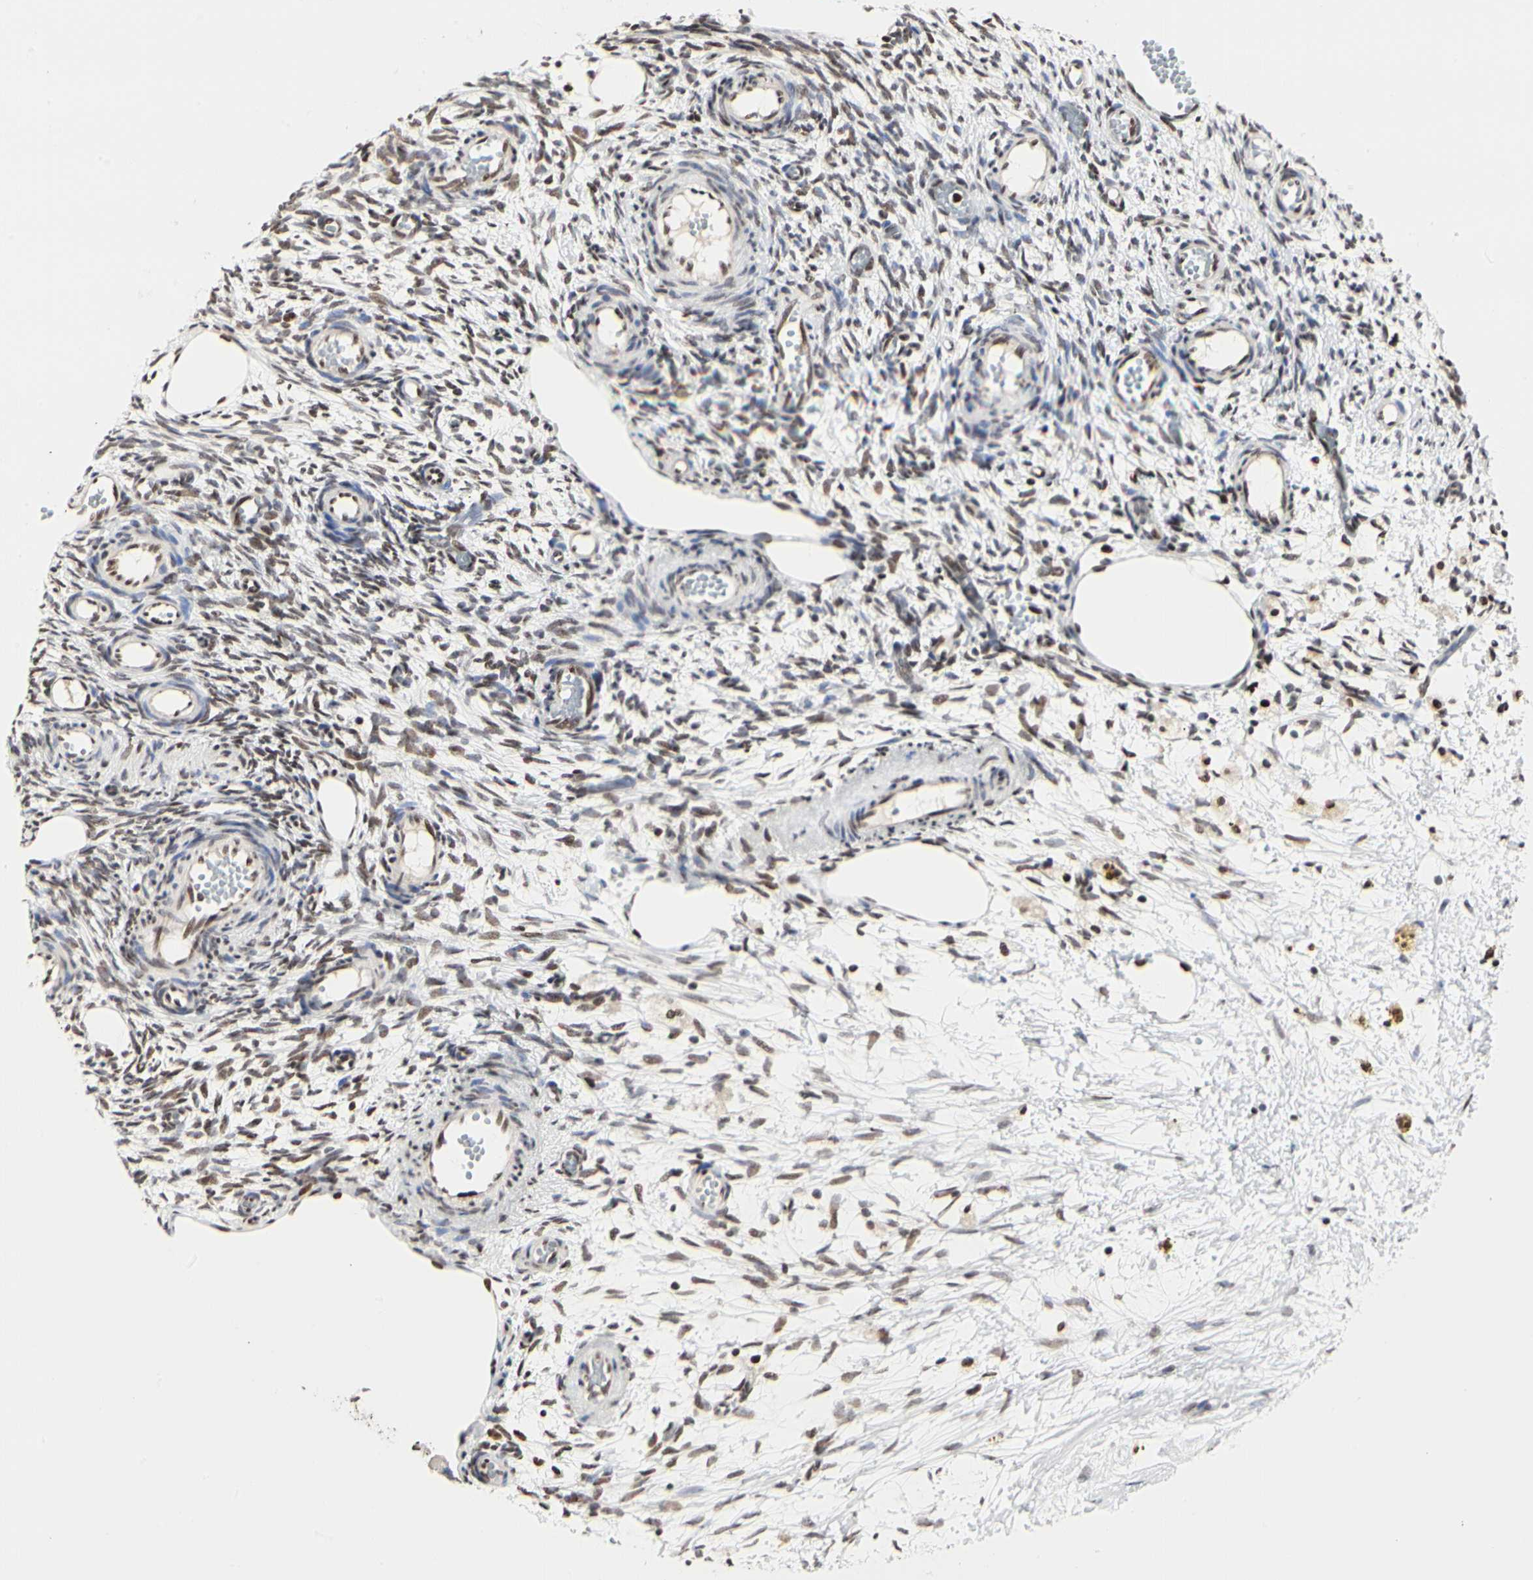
{"staining": {"intensity": "moderate", "quantity": "25%-75%", "location": "nuclear"}, "tissue": "ovary", "cell_type": "Follicle cells", "image_type": "normal", "snomed": [{"axis": "morphology", "description": "Normal tissue, NOS"}, {"axis": "topography", "description": "Ovary"}], "caption": "Normal ovary shows moderate nuclear staining in about 25%-75% of follicle cells, visualized by immunohistochemistry.", "gene": "PRMT3", "patient": {"sex": "female", "age": 35}}